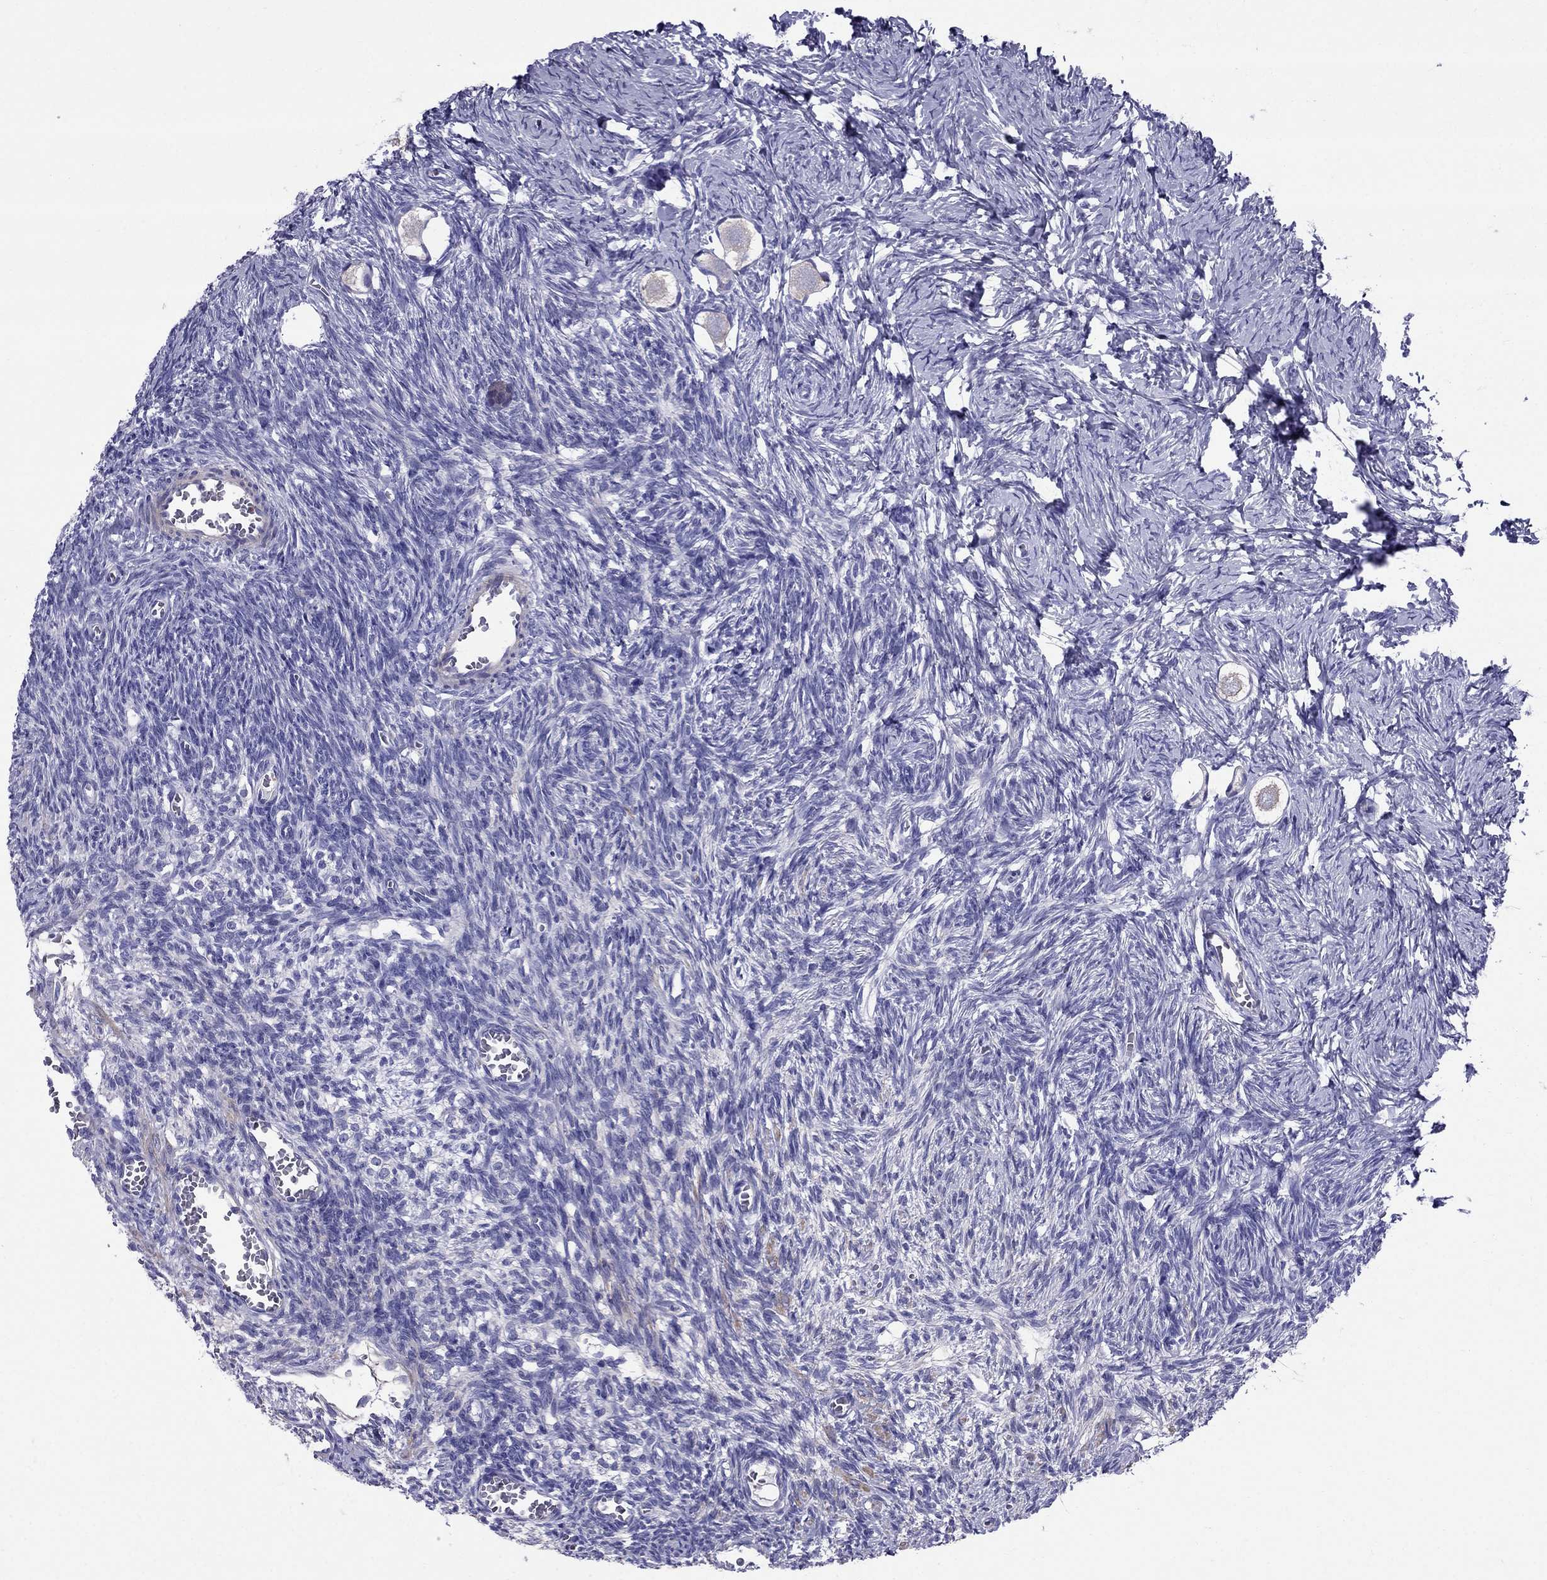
{"staining": {"intensity": "negative", "quantity": "none", "location": "none"}, "tissue": "ovary", "cell_type": "Follicle cells", "image_type": "normal", "snomed": [{"axis": "morphology", "description": "Normal tissue, NOS"}, {"axis": "topography", "description": "Ovary"}], "caption": "This is a histopathology image of immunohistochemistry staining of normal ovary, which shows no positivity in follicle cells. Nuclei are stained in blue.", "gene": "GPR50", "patient": {"sex": "female", "age": 27}}